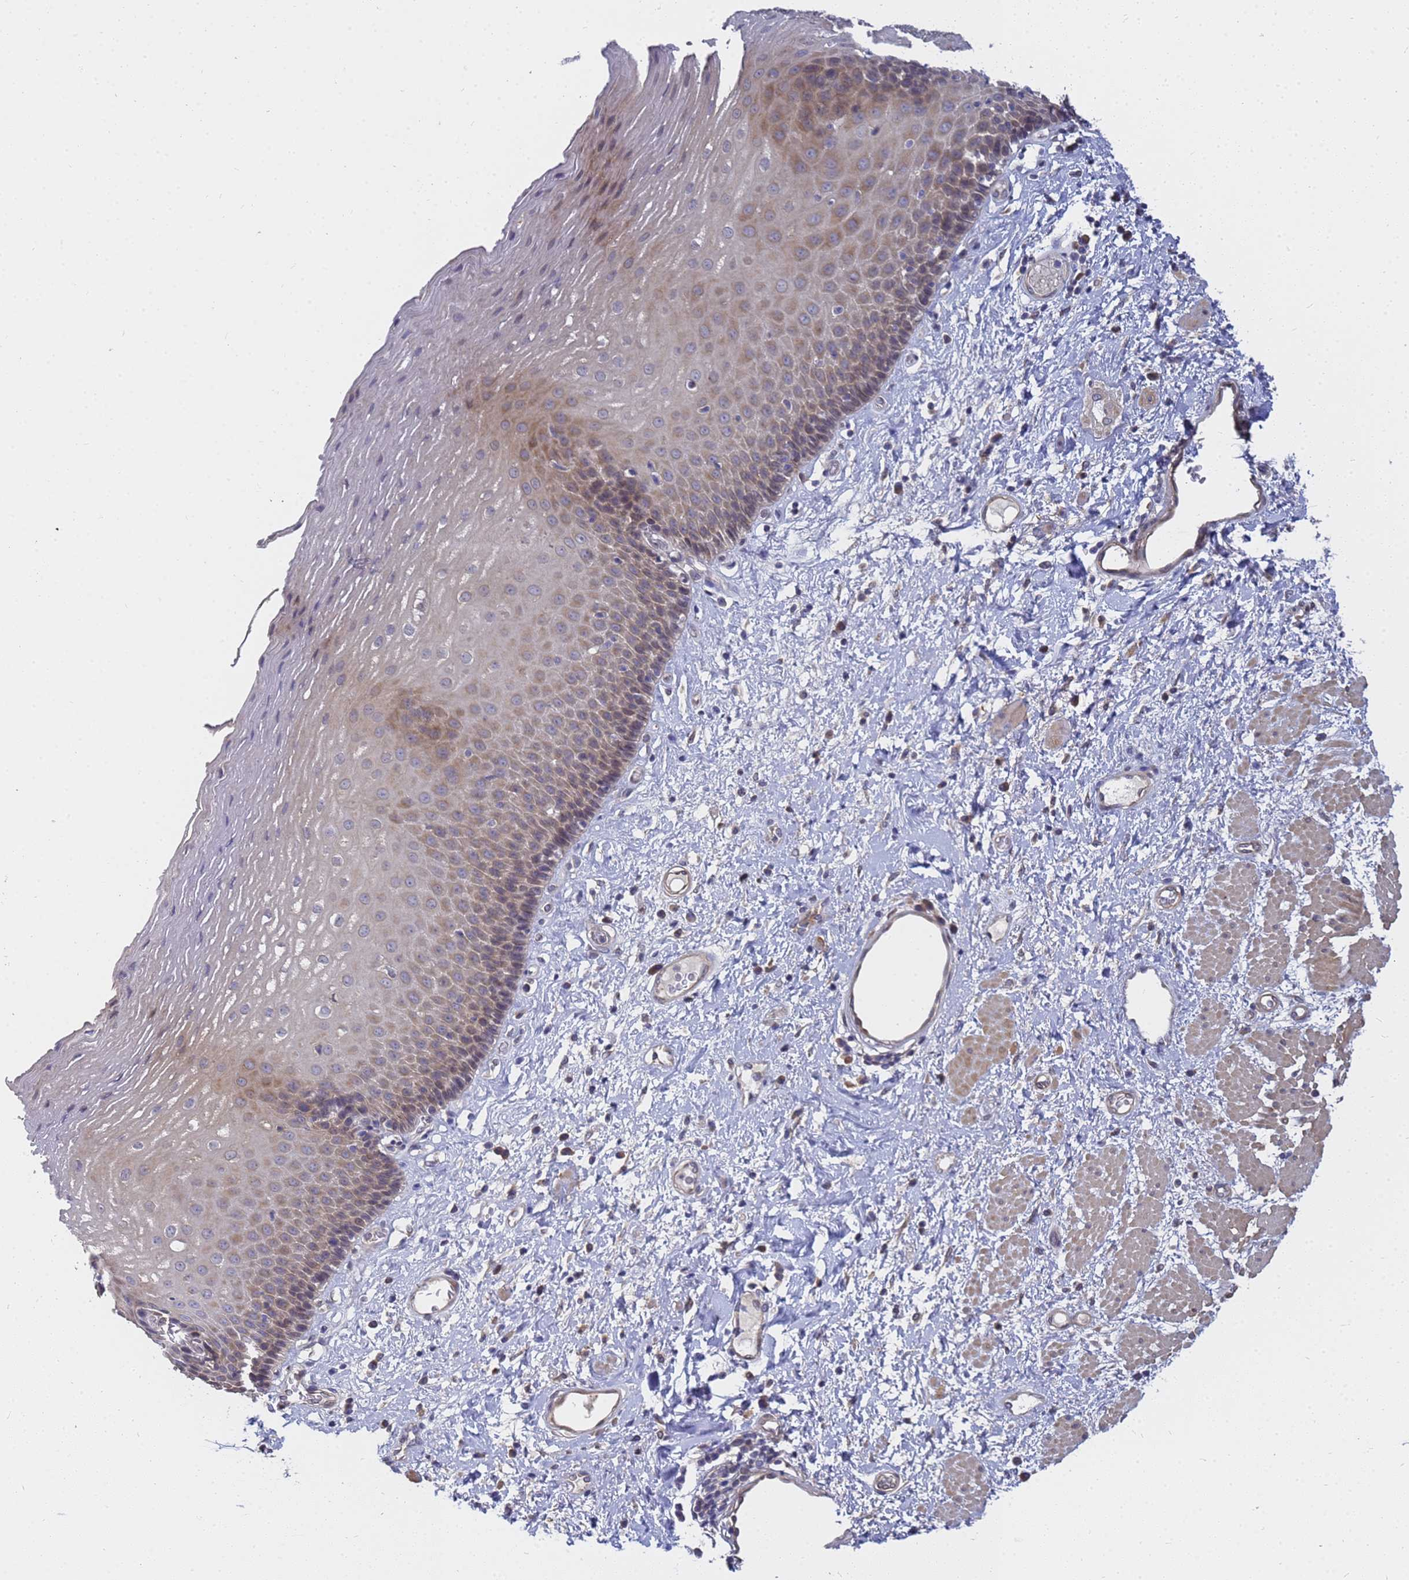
{"staining": {"intensity": "weak", "quantity": "<25%", "location": "cytoplasmic/membranous"}, "tissue": "esophagus", "cell_type": "Squamous epithelial cells", "image_type": "normal", "snomed": [{"axis": "morphology", "description": "Normal tissue, NOS"}, {"axis": "morphology", "description": "Adenocarcinoma, NOS"}, {"axis": "topography", "description": "Esophagus"}], "caption": "This is a histopathology image of immunohistochemistry (IHC) staining of unremarkable esophagus, which shows no staining in squamous epithelial cells. (DAB (3,3'-diaminobenzidine) IHC with hematoxylin counter stain).", "gene": "FAM166B", "patient": {"sex": "male", "age": 62}}